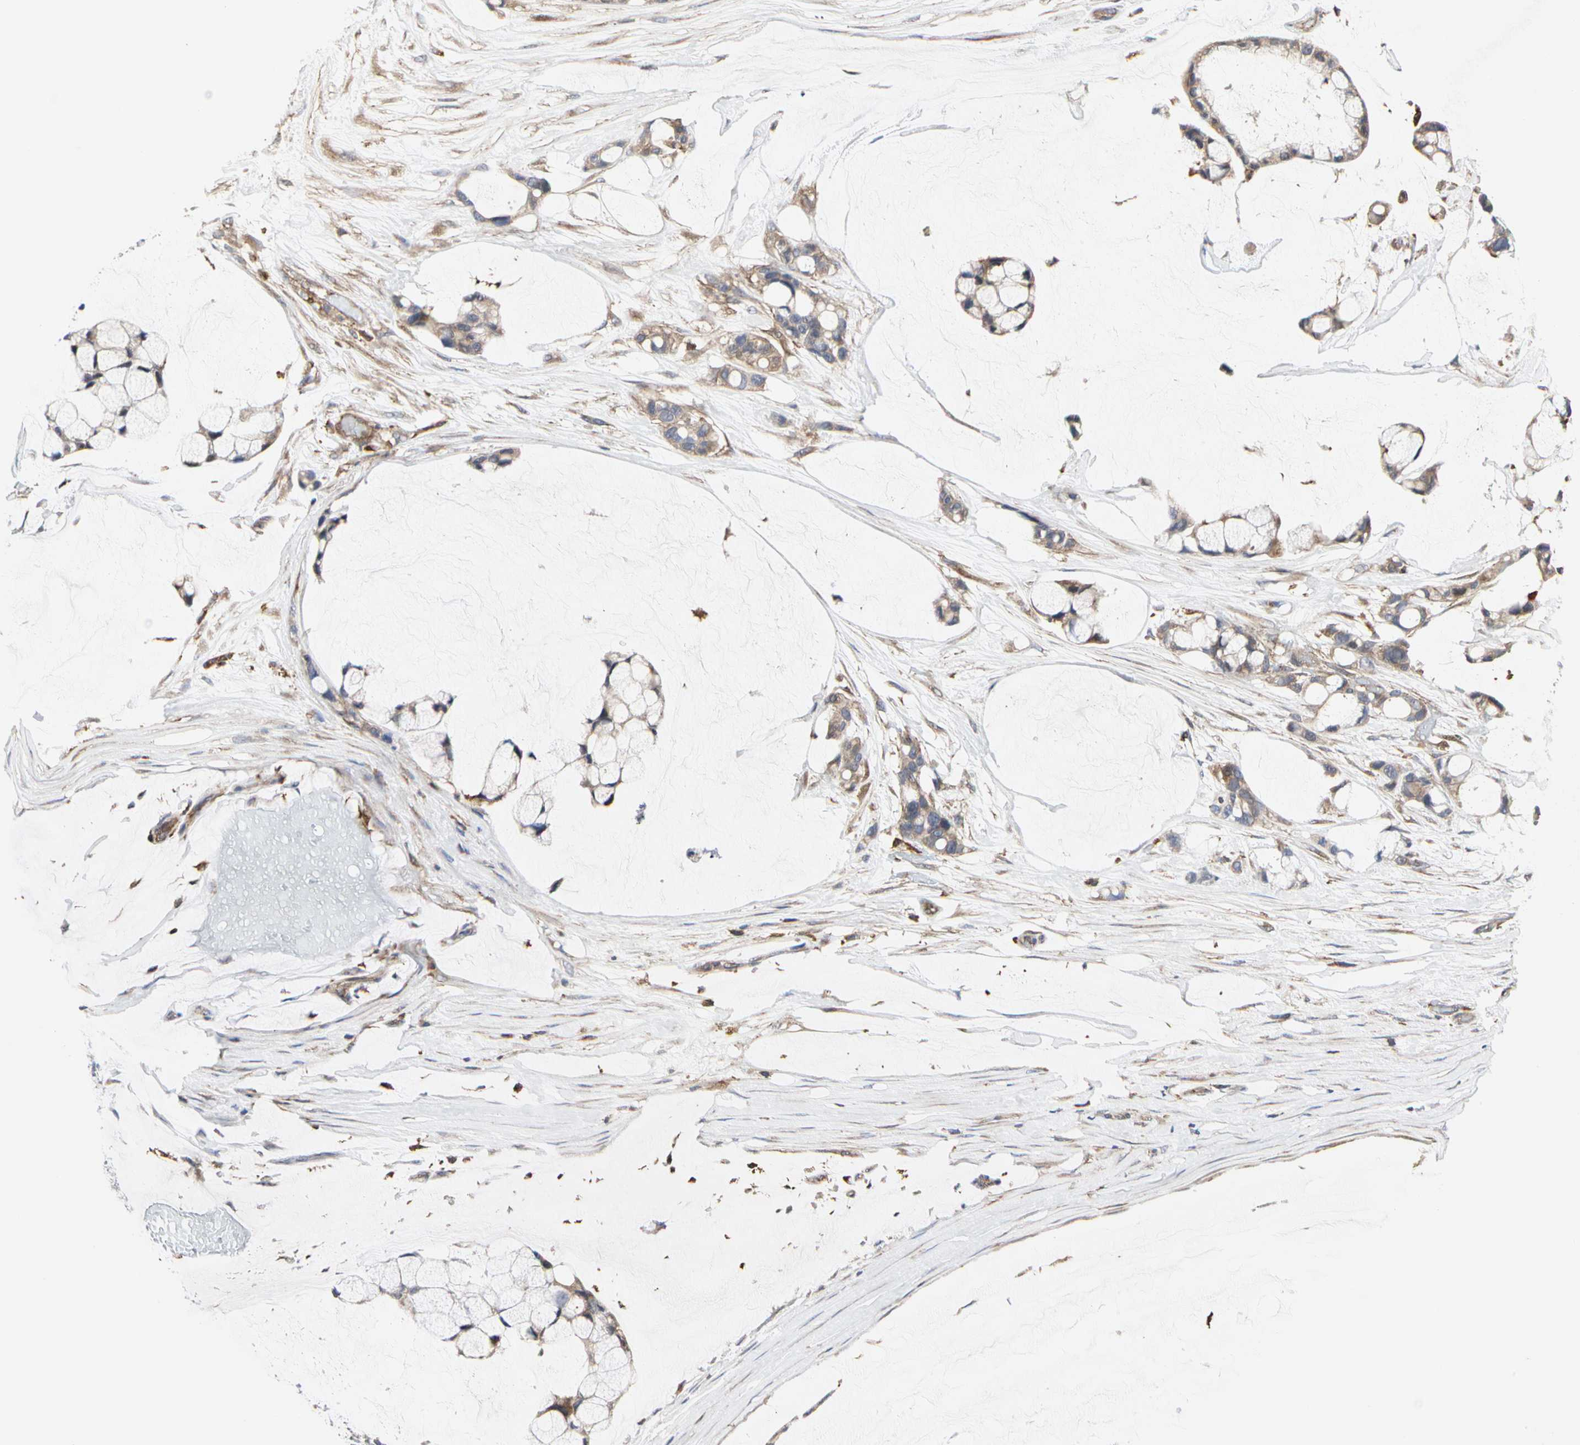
{"staining": {"intensity": "weak", "quantity": ">75%", "location": "cytoplasmic/membranous"}, "tissue": "ovarian cancer", "cell_type": "Tumor cells", "image_type": "cancer", "snomed": [{"axis": "morphology", "description": "Cystadenocarcinoma, mucinous, NOS"}, {"axis": "topography", "description": "Ovary"}], "caption": "Weak cytoplasmic/membranous protein expression is appreciated in approximately >75% of tumor cells in ovarian mucinous cystadenocarcinoma. Immunohistochemistry (ihc) stains the protein of interest in brown and the nuclei are stained blue.", "gene": "NAPG", "patient": {"sex": "female", "age": 39}}